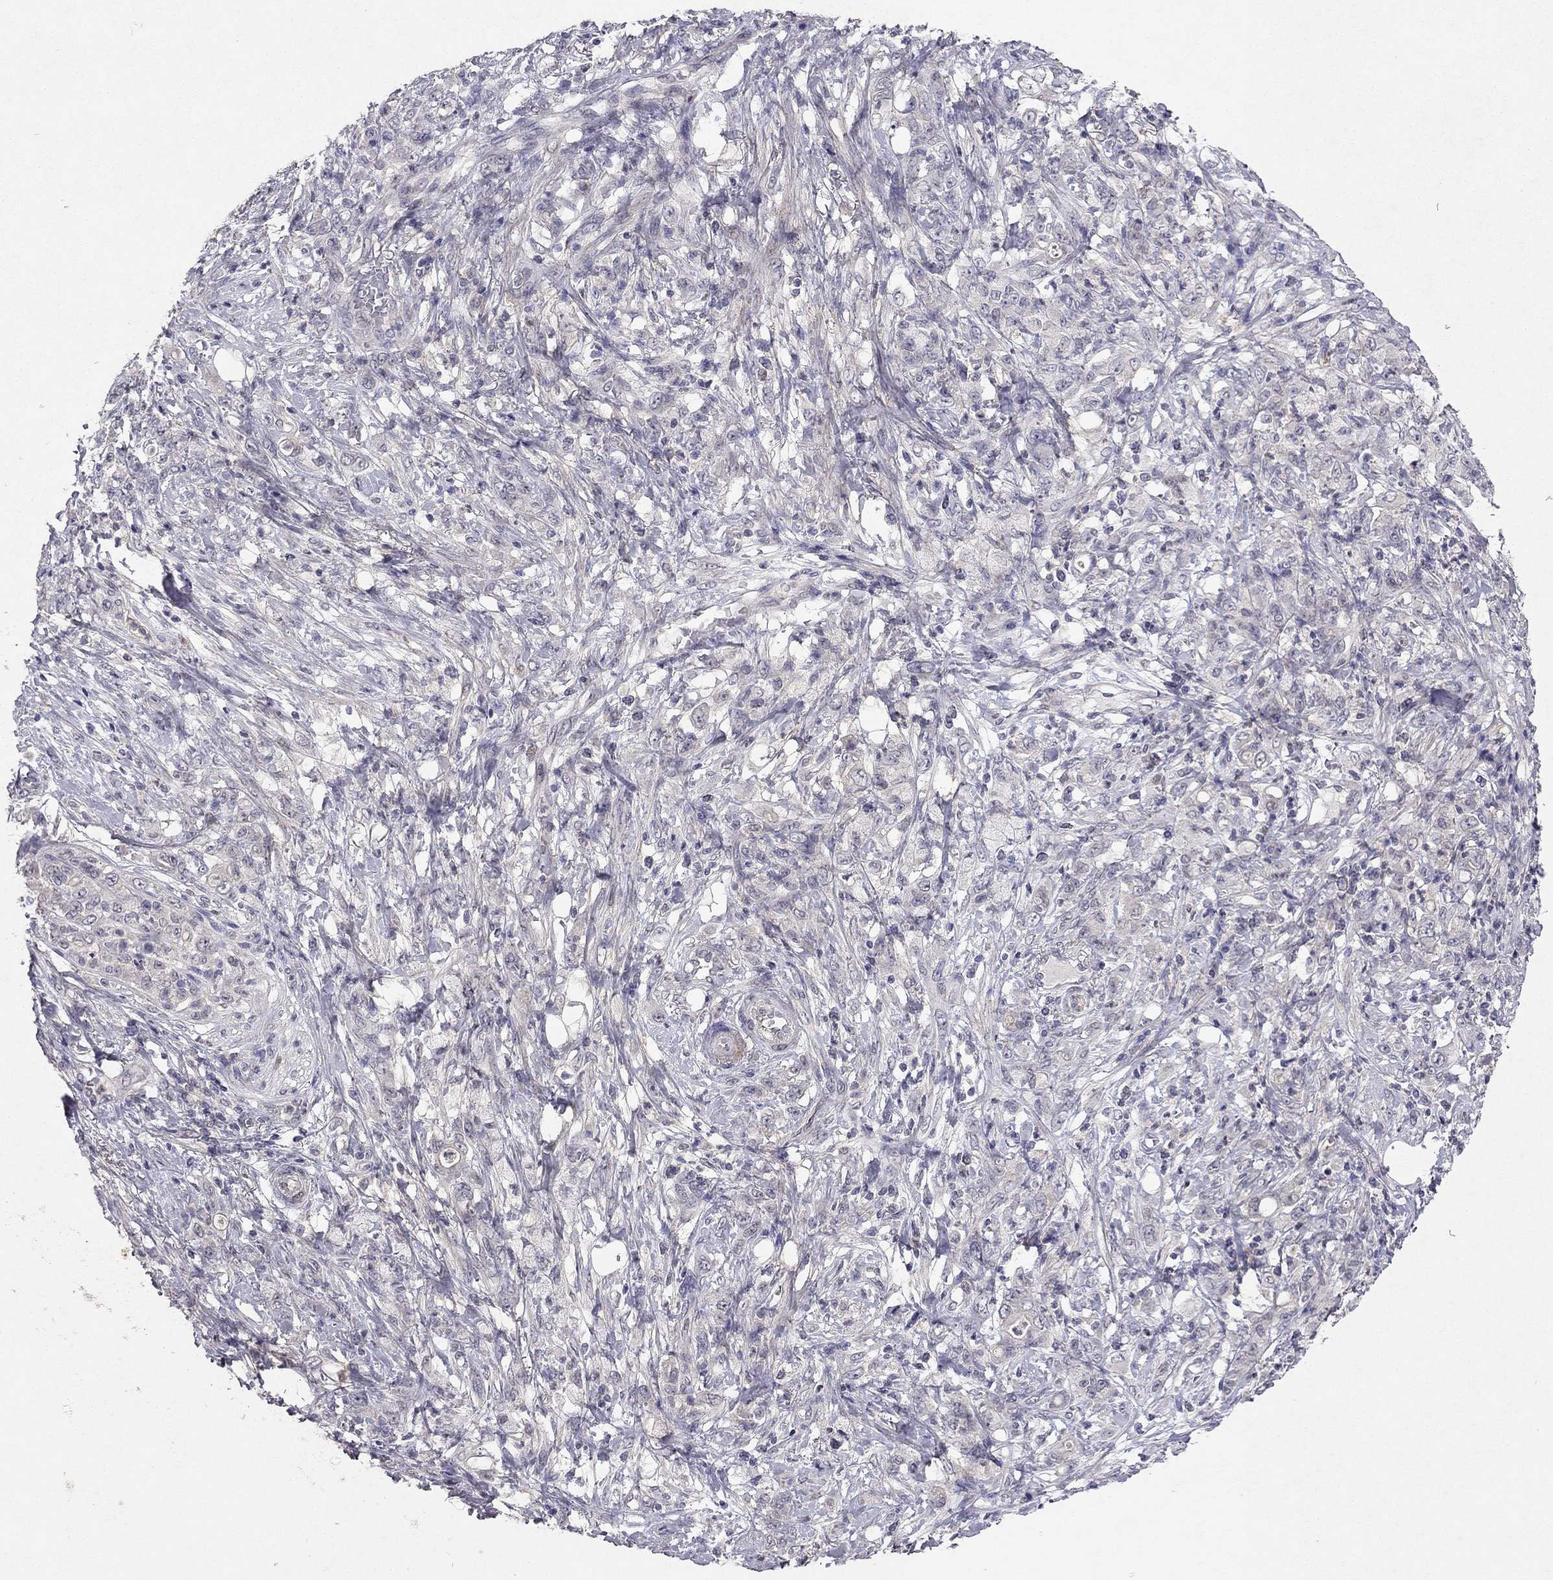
{"staining": {"intensity": "negative", "quantity": "none", "location": "none"}, "tissue": "stomach cancer", "cell_type": "Tumor cells", "image_type": "cancer", "snomed": [{"axis": "morphology", "description": "Adenocarcinoma, NOS"}, {"axis": "topography", "description": "Stomach"}], "caption": "Protein analysis of stomach cancer shows no significant expression in tumor cells.", "gene": "ESR2", "patient": {"sex": "female", "age": 79}}